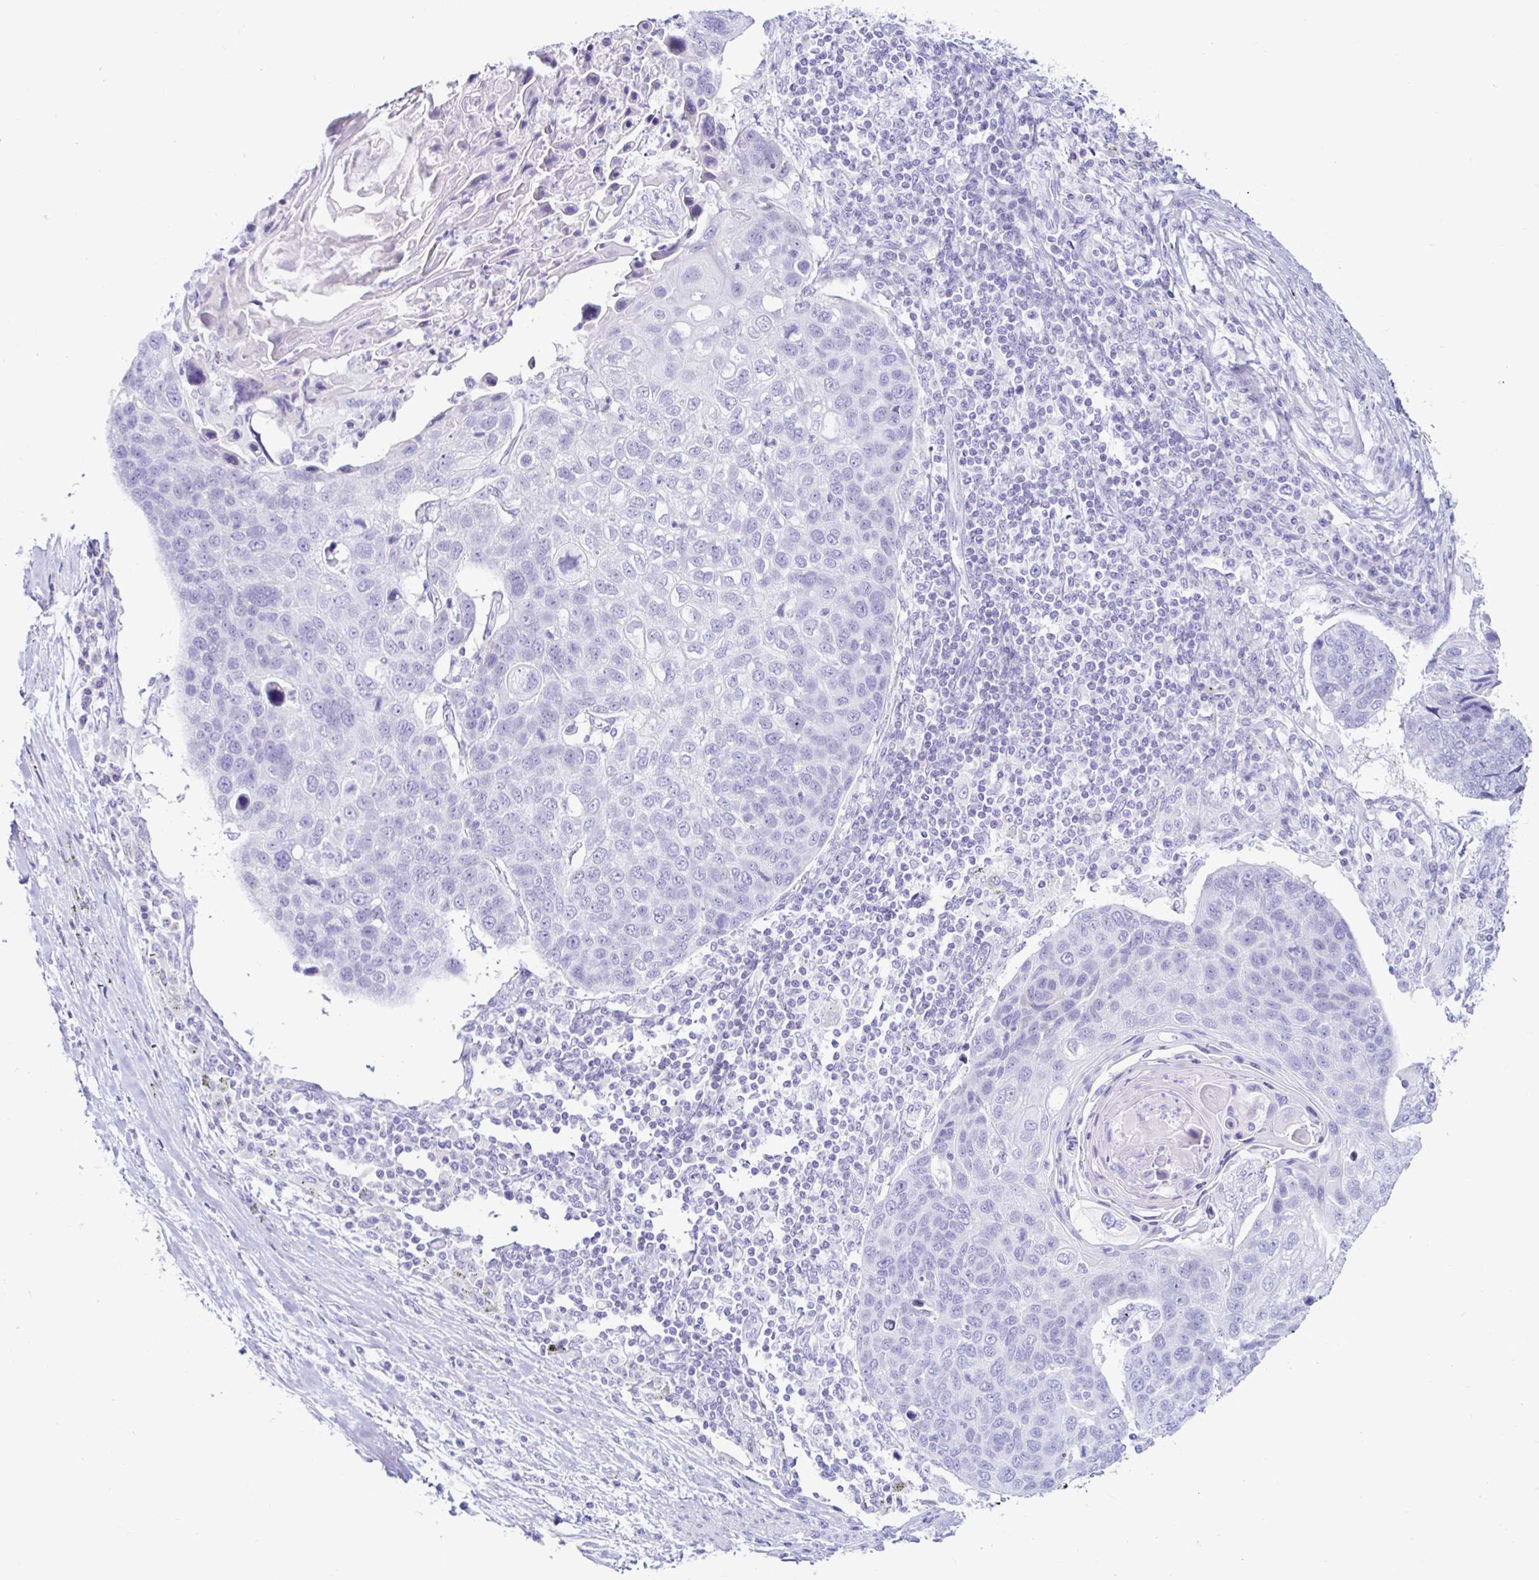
{"staining": {"intensity": "negative", "quantity": "none", "location": "none"}, "tissue": "lung cancer", "cell_type": "Tumor cells", "image_type": "cancer", "snomed": [{"axis": "morphology", "description": "Squamous cell carcinoma, NOS"}, {"axis": "topography", "description": "Lymph node"}, {"axis": "topography", "description": "Lung"}], "caption": "Protein analysis of lung squamous cell carcinoma displays no significant expression in tumor cells.", "gene": "BEST1", "patient": {"sex": "male", "age": 61}}